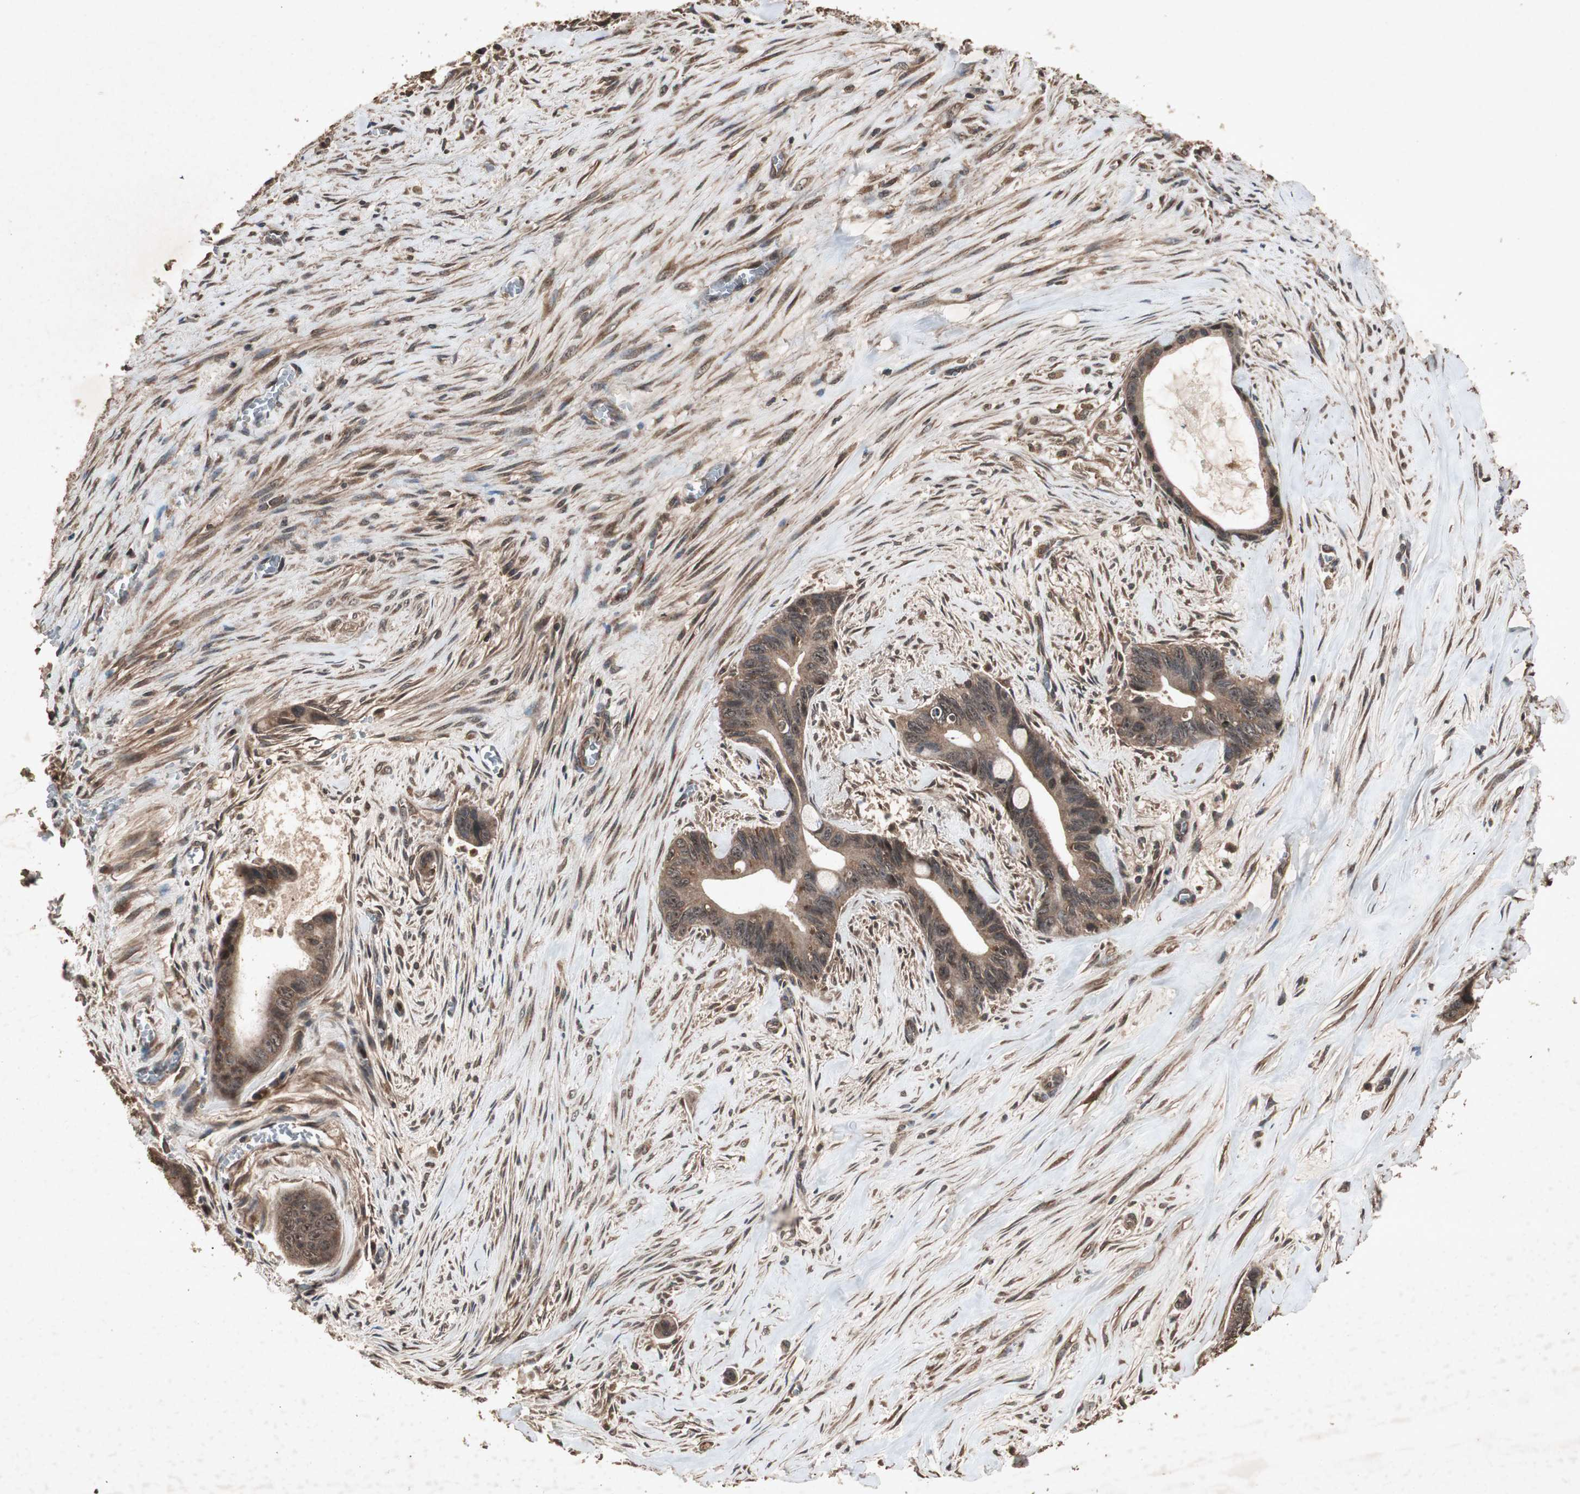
{"staining": {"intensity": "moderate", "quantity": ">75%", "location": "cytoplasmic/membranous,nuclear"}, "tissue": "liver cancer", "cell_type": "Tumor cells", "image_type": "cancer", "snomed": [{"axis": "morphology", "description": "Cholangiocarcinoma"}, {"axis": "topography", "description": "Liver"}], "caption": "High-magnification brightfield microscopy of liver cholangiocarcinoma stained with DAB (3,3'-diaminobenzidine) (brown) and counterstained with hematoxylin (blue). tumor cells exhibit moderate cytoplasmic/membranous and nuclear expression is present in about>75% of cells.", "gene": "LAMTOR5", "patient": {"sex": "female", "age": 55}}